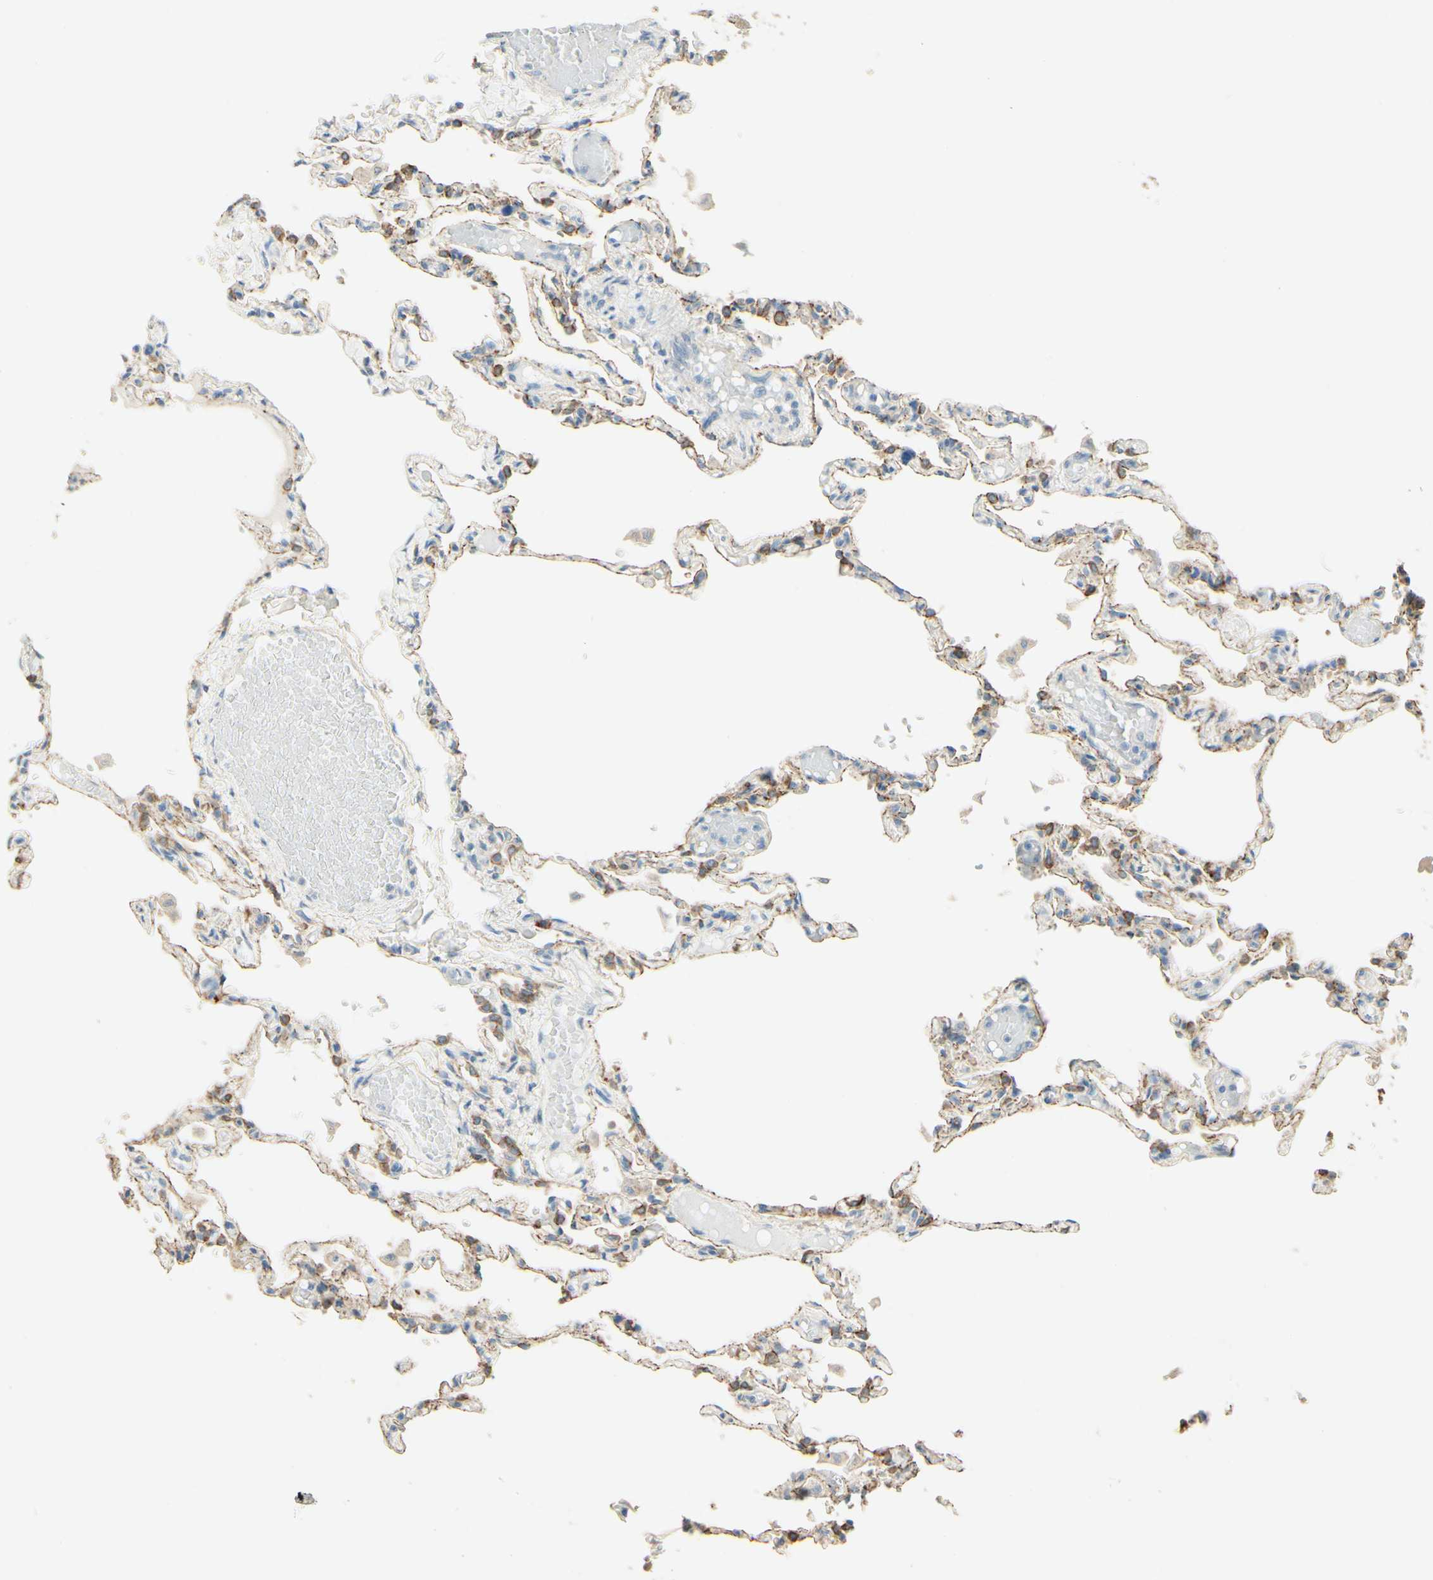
{"staining": {"intensity": "moderate", "quantity": "25%-75%", "location": "cytoplasmic/membranous"}, "tissue": "lung", "cell_type": "Alveolar cells", "image_type": "normal", "snomed": [{"axis": "morphology", "description": "Normal tissue, NOS"}, {"axis": "topography", "description": "Lung"}], "caption": "Immunohistochemical staining of benign lung demonstrates moderate cytoplasmic/membranous protein positivity in about 25%-75% of alveolar cells. (Brightfield microscopy of DAB IHC at high magnification).", "gene": "RNF149", "patient": {"sex": "male", "age": 21}}